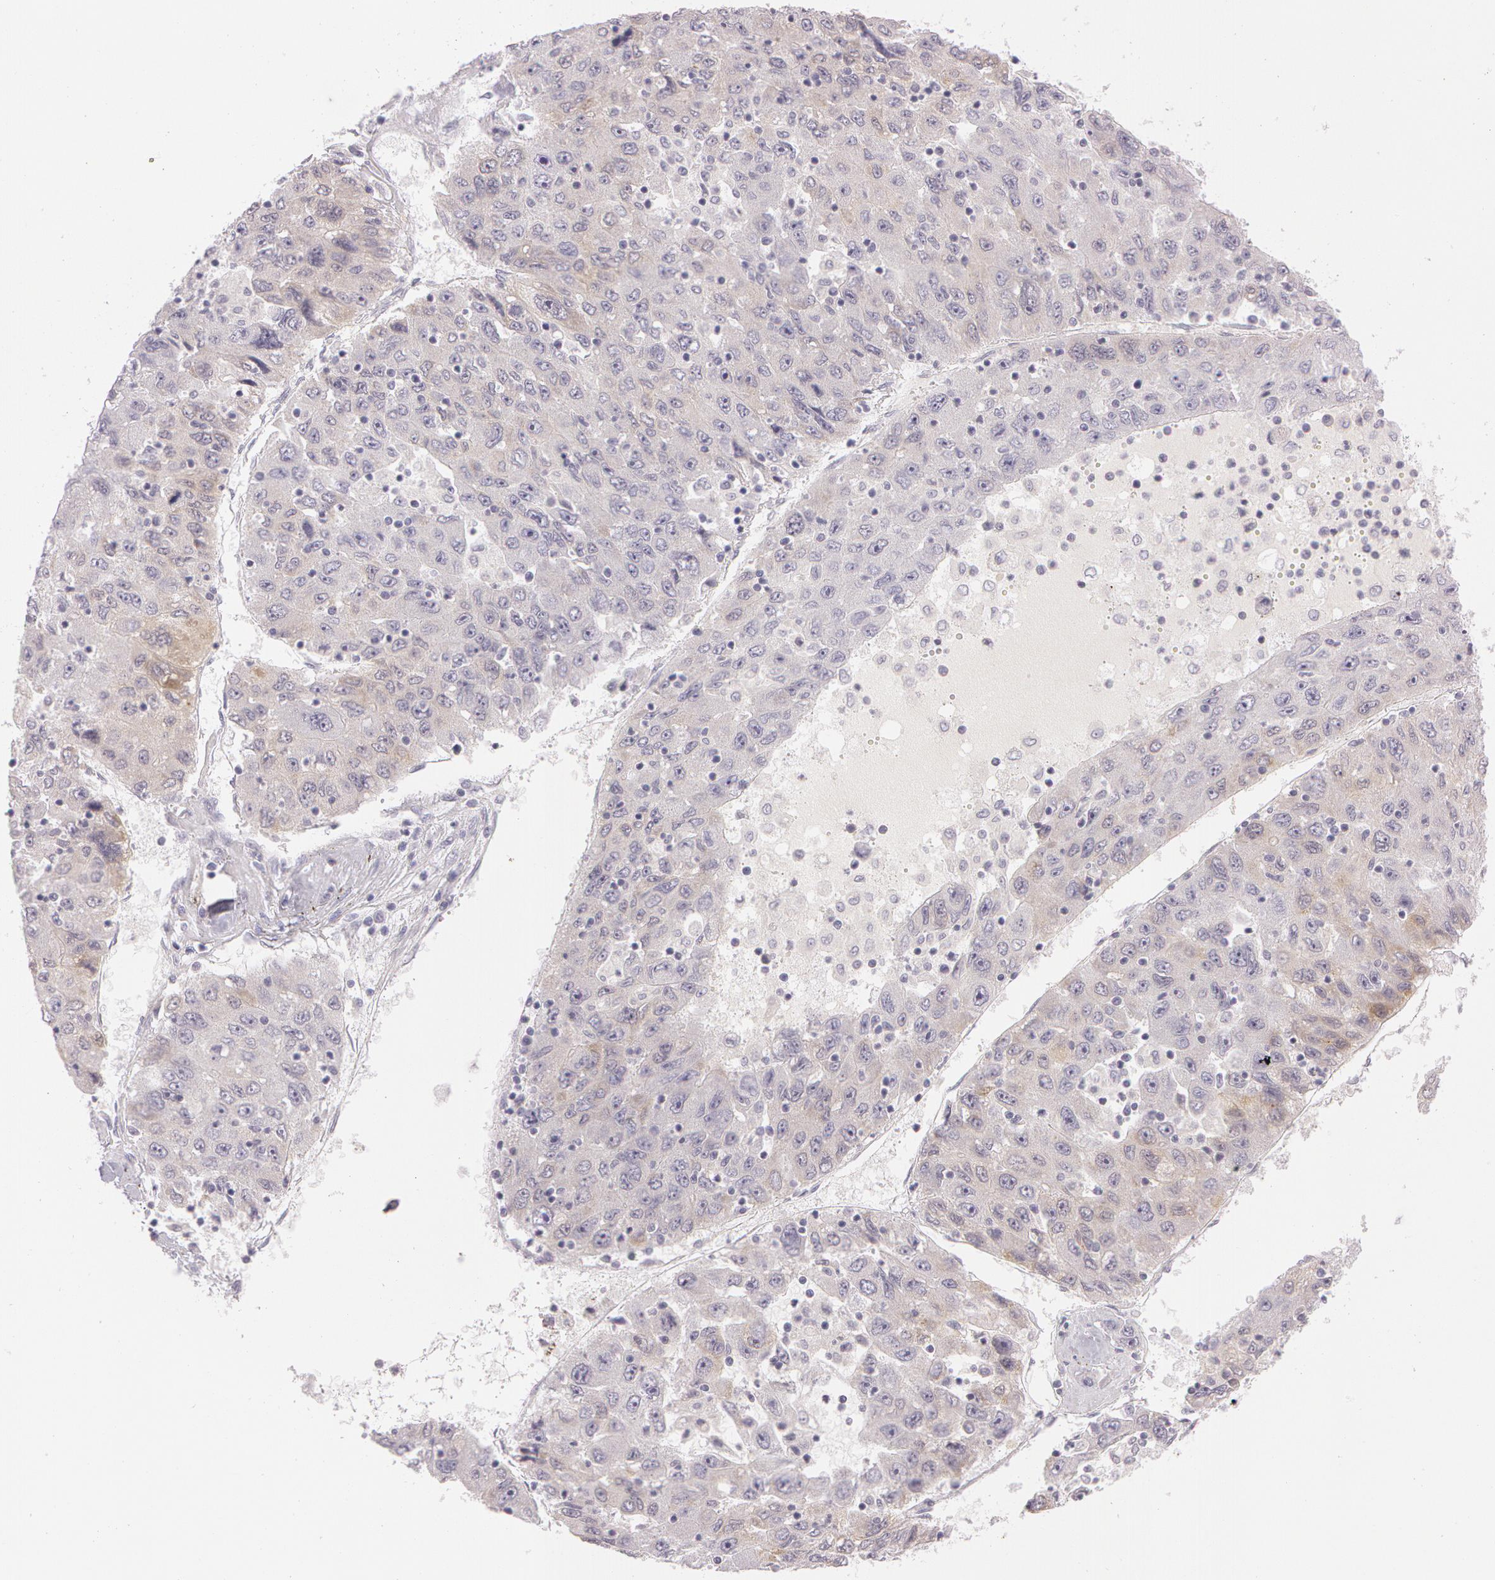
{"staining": {"intensity": "weak", "quantity": "<25%", "location": "cytoplasmic/membranous"}, "tissue": "liver cancer", "cell_type": "Tumor cells", "image_type": "cancer", "snomed": [{"axis": "morphology", "description": "Carcinoma, Hepatocellular, NOS"}, {"axis": "topography", "description": "Liver"}], "caption": "A photomicrograph of human liver cancer is negative for staining in tumor cells.", "gene": "OTC", "patient": {"sex": "male", "age": 49}}